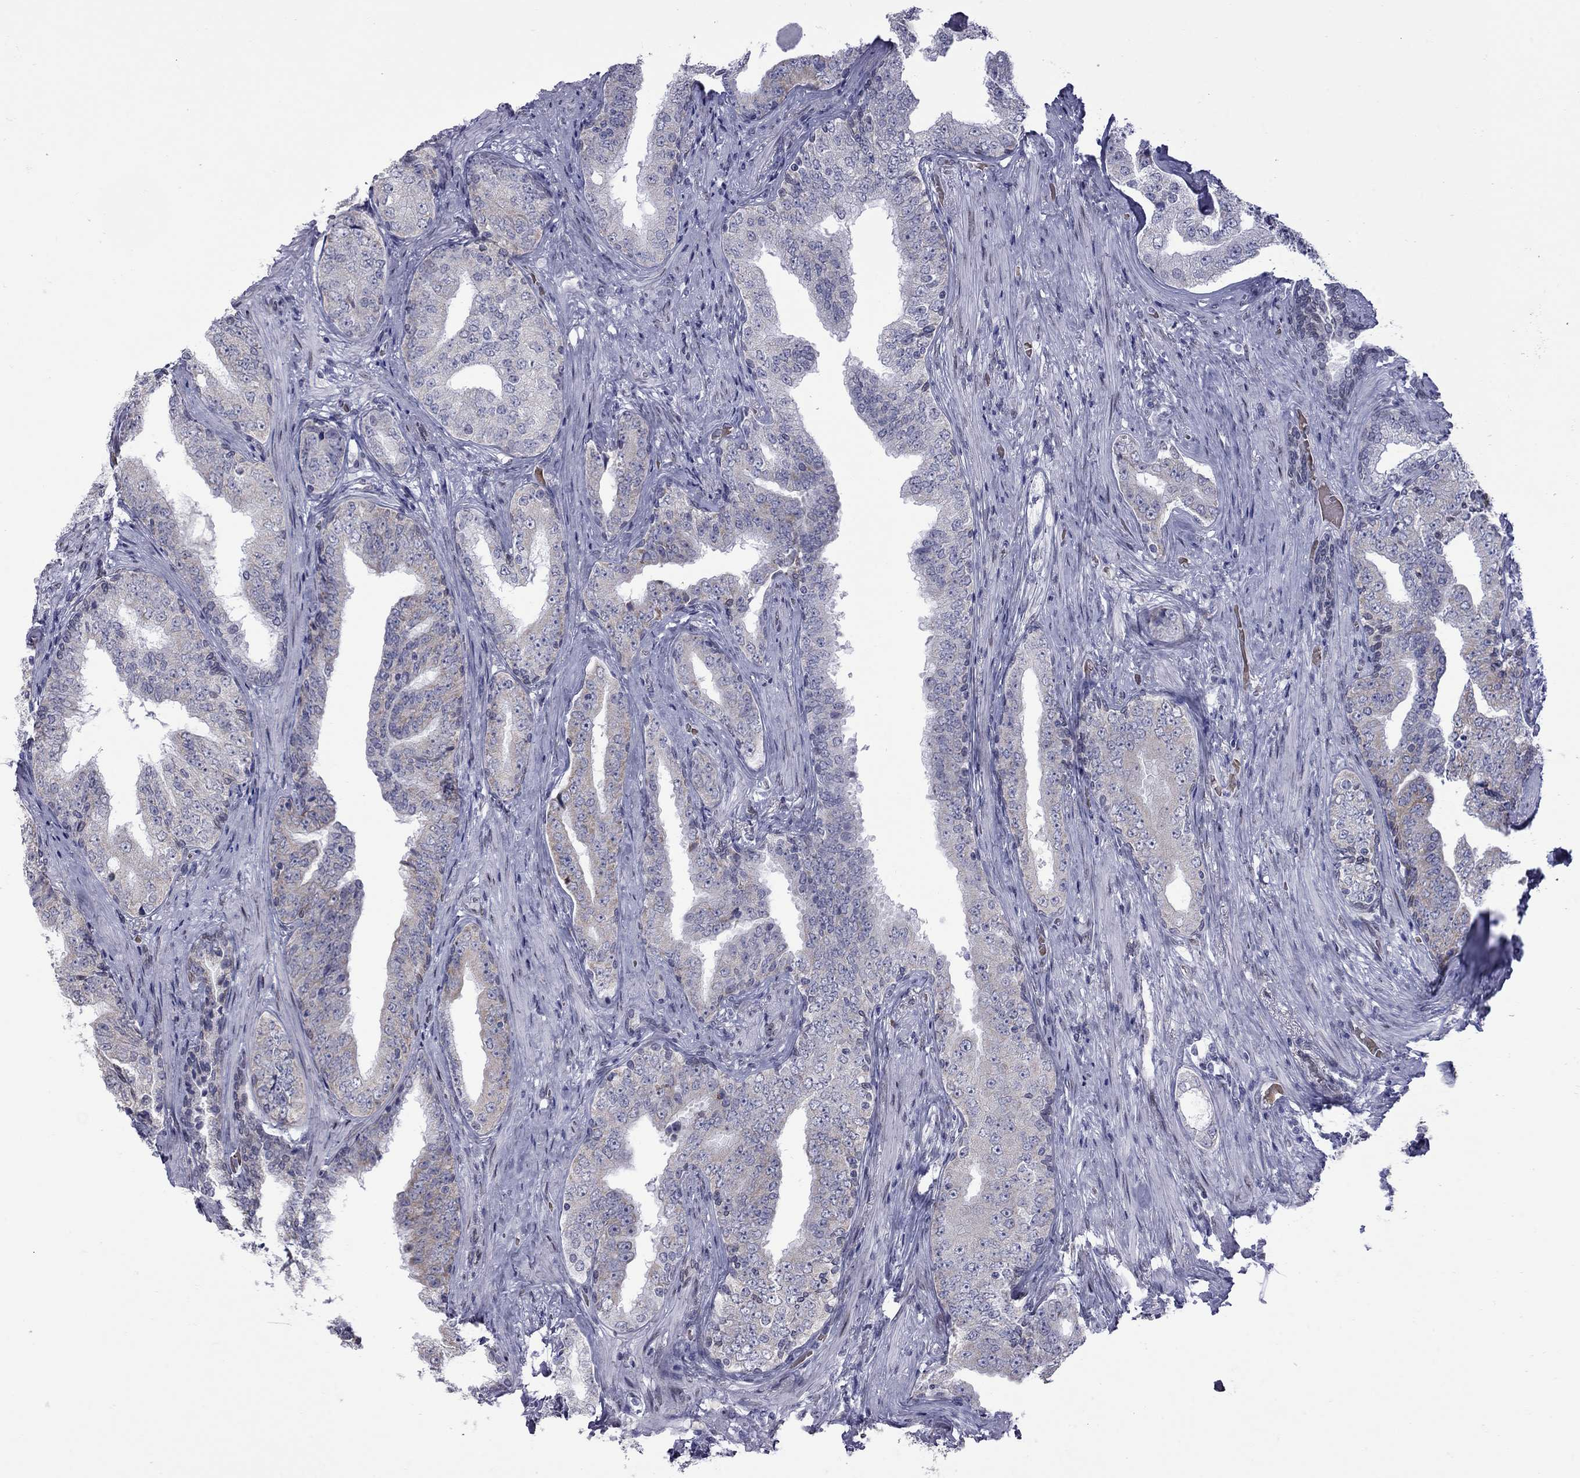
{"staining": {"intensity": "weak", "quantity": "<25%", "location": "cytoplasmic/membranous"}, "tissue": "prostate cancer", "cell_type": "Tumor cells", "image_type": "cancer", "snomed": [{"axis": "morphology", "description": "Adenocarcinoma, Low grade"}, {"axis": "topography", "description": "Prostate and seminal vesicle, NOS"}], "caption": "Tumor cells are negative for brown protein staining in adenocarcinoma (low-grade) (prostate).", "gene": "CLTCL1", "patient": {"sex": "male", "age": 61}}